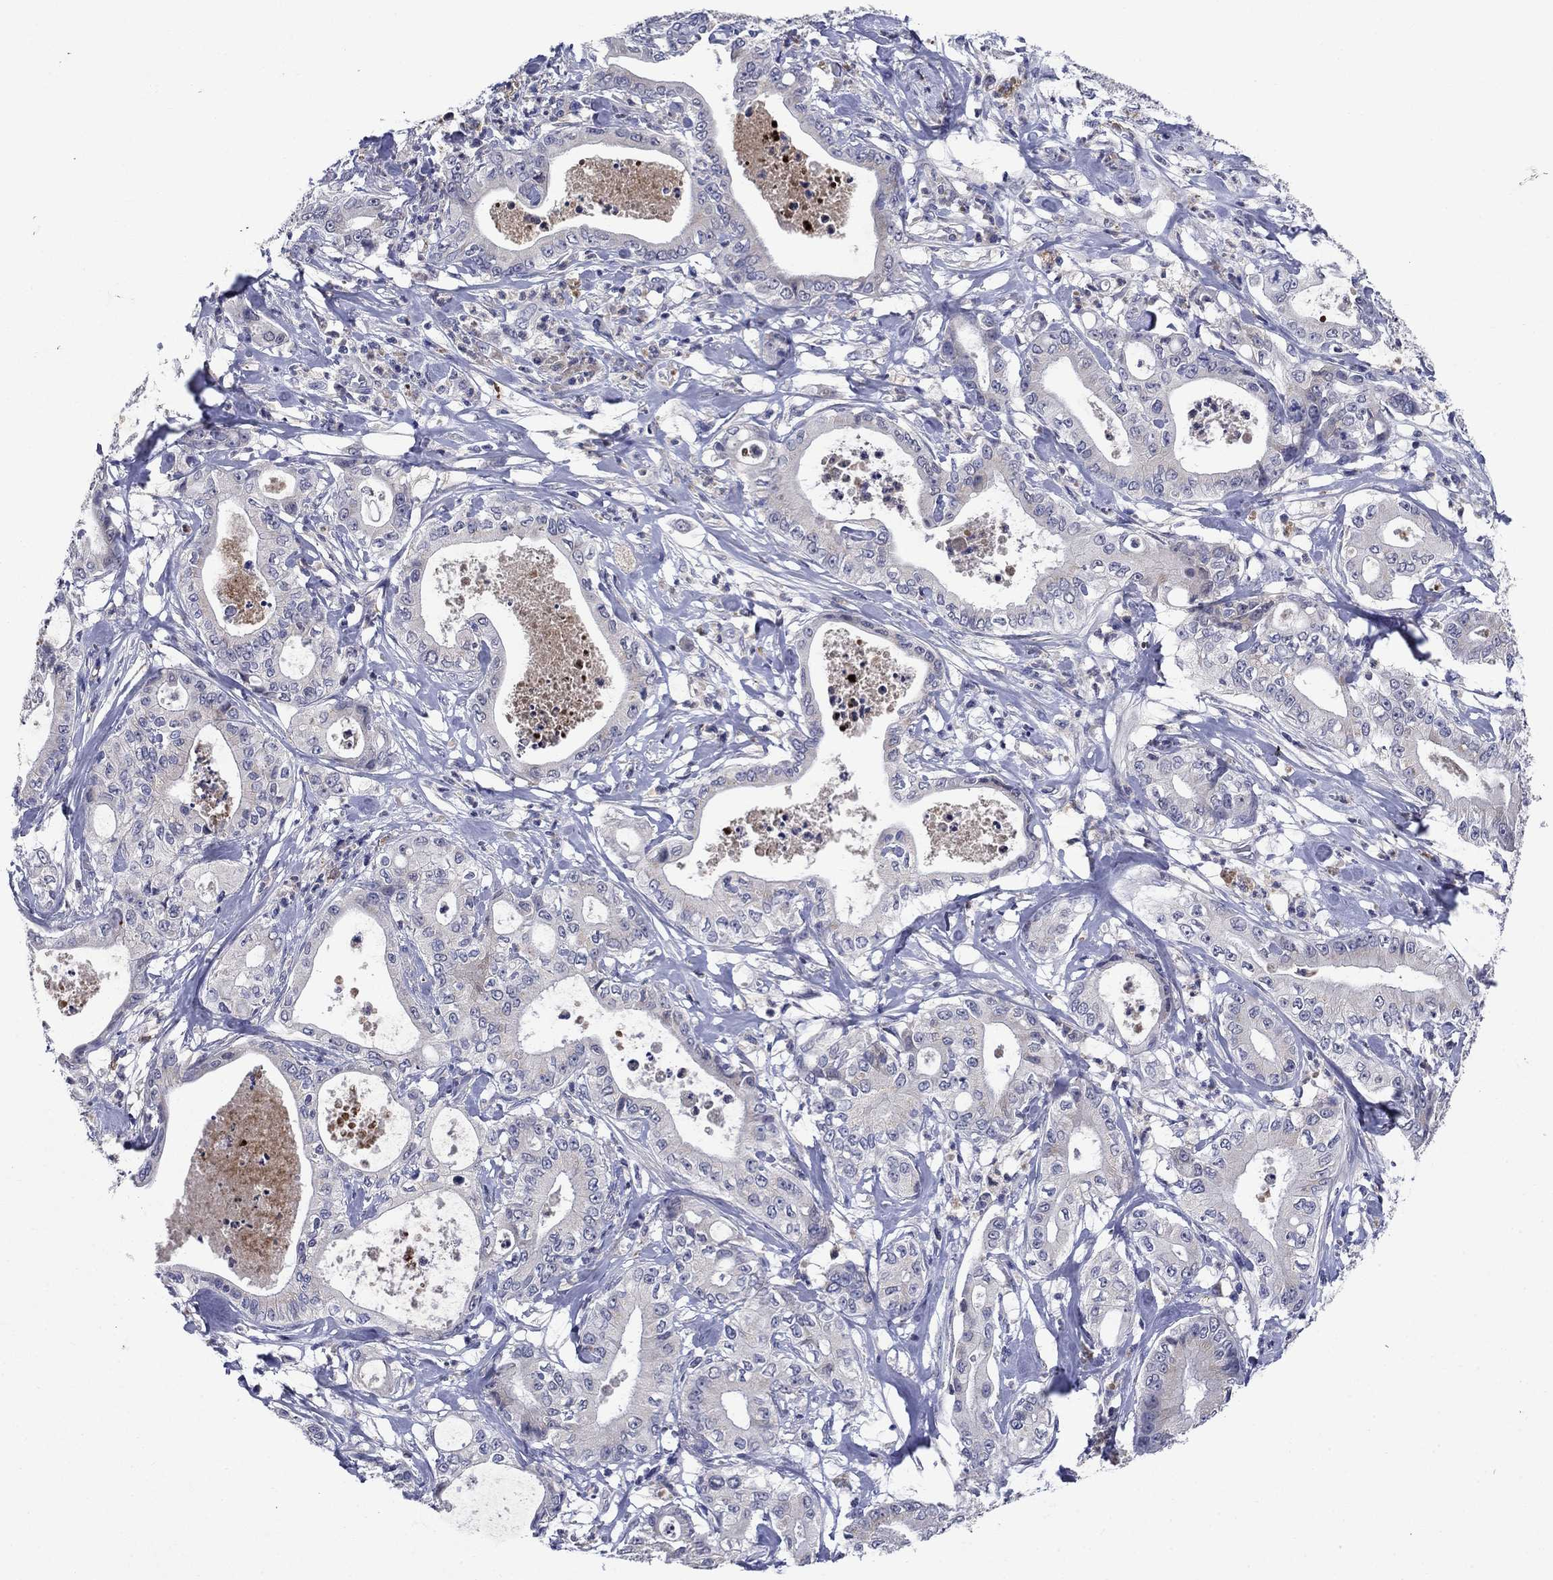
{"staining": {"intensity": "negative", "quantity": "none", "location": "none"}, "tissue": "pancreatic cancer", "cell_type": "Tumor cells", "image_type": "cancer", "snomed": [{"axis": "morphology", "description": "Adenocarcinoma, NOS"}, {"axis": "topography", "description": "Pancreas"}], "caption": "Tumor cells show no significant protein staining in adenocarcinoma (pancreatic).", "gene": "STAB2", "patient": {"sex": "male", "age": 71}}